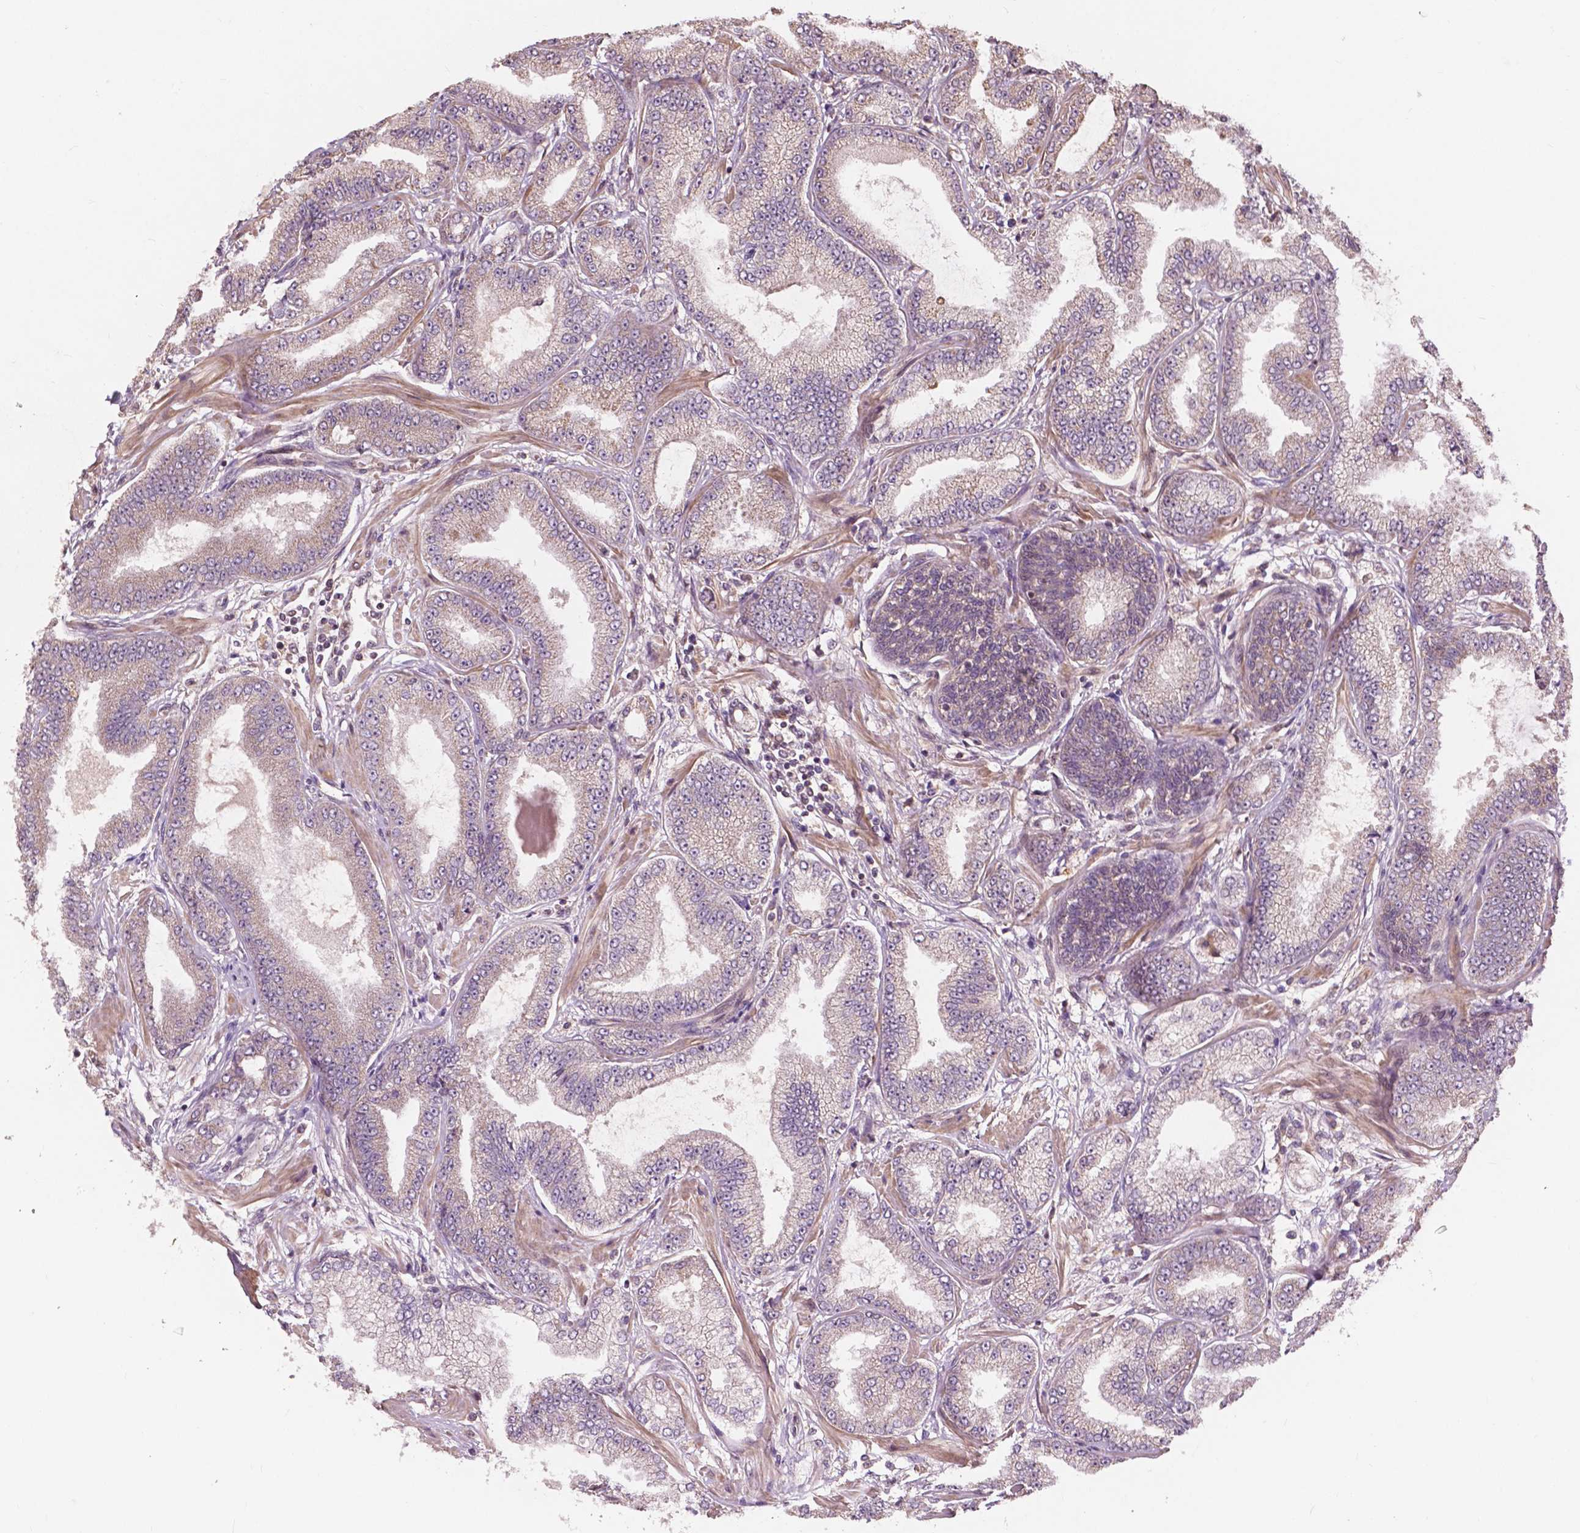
{"staining": {"intensity": "weak", "quantity": "25%-75%", "location": "cytoplasmic/membranous"}, "tissue": "prostate cancer", "cell_type": "Tumor cells", "image_type": "cancer", "snomed": [{"axis": "morphology", "description": "Adenocarcinoma, Low grade"}, {"axis": "topography", "description": "Prostate"}], "caption": "IHC image of human prostate cancer (low-grade adenocarcinoma) stained for a protein (brown), which demonstrates low levels of weak cytoplasmic/membranous expression in about 25%-75% of tumor cells.", "gene": "CDC42BPA", "patient": {"sex": "male", "age": 55}}